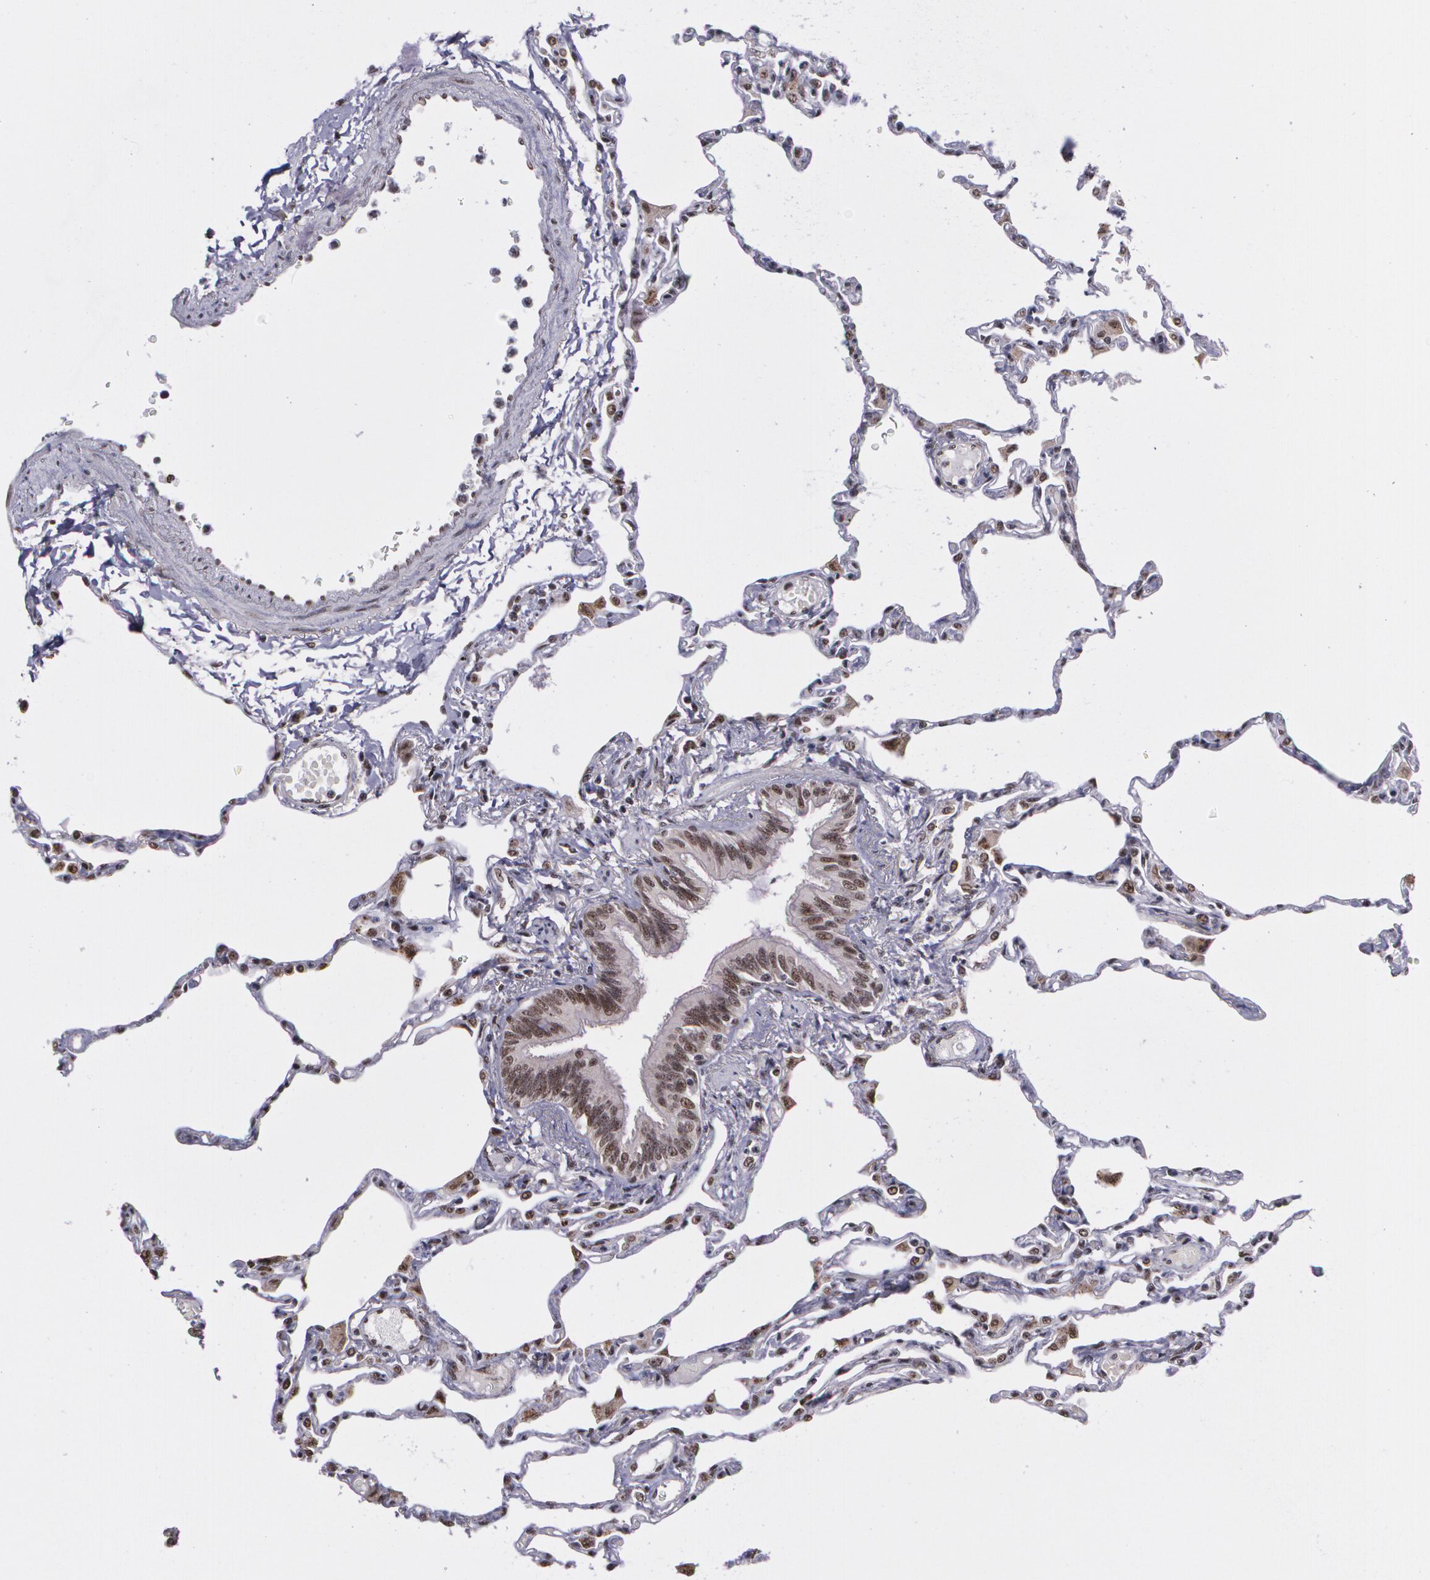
{"staining": {"intensity": "strong", "quantity": ">75%", "location": "nuclear"}, "tissue": "lung", "cell_type": "Alveolar cells", "image_type": "normal", "snomed": [{"axis": "morphology", "description": "Normal tissue, NOS"}, {"axis": "topography", "description": "Lung"}], "caption": "This image exhibits IHC staining of benign human lung, with high strong nuclear positivity in about >75% of alveolar cells.", "gene": "C6orf15", "patient": {"sex": "female", "age": 49}}